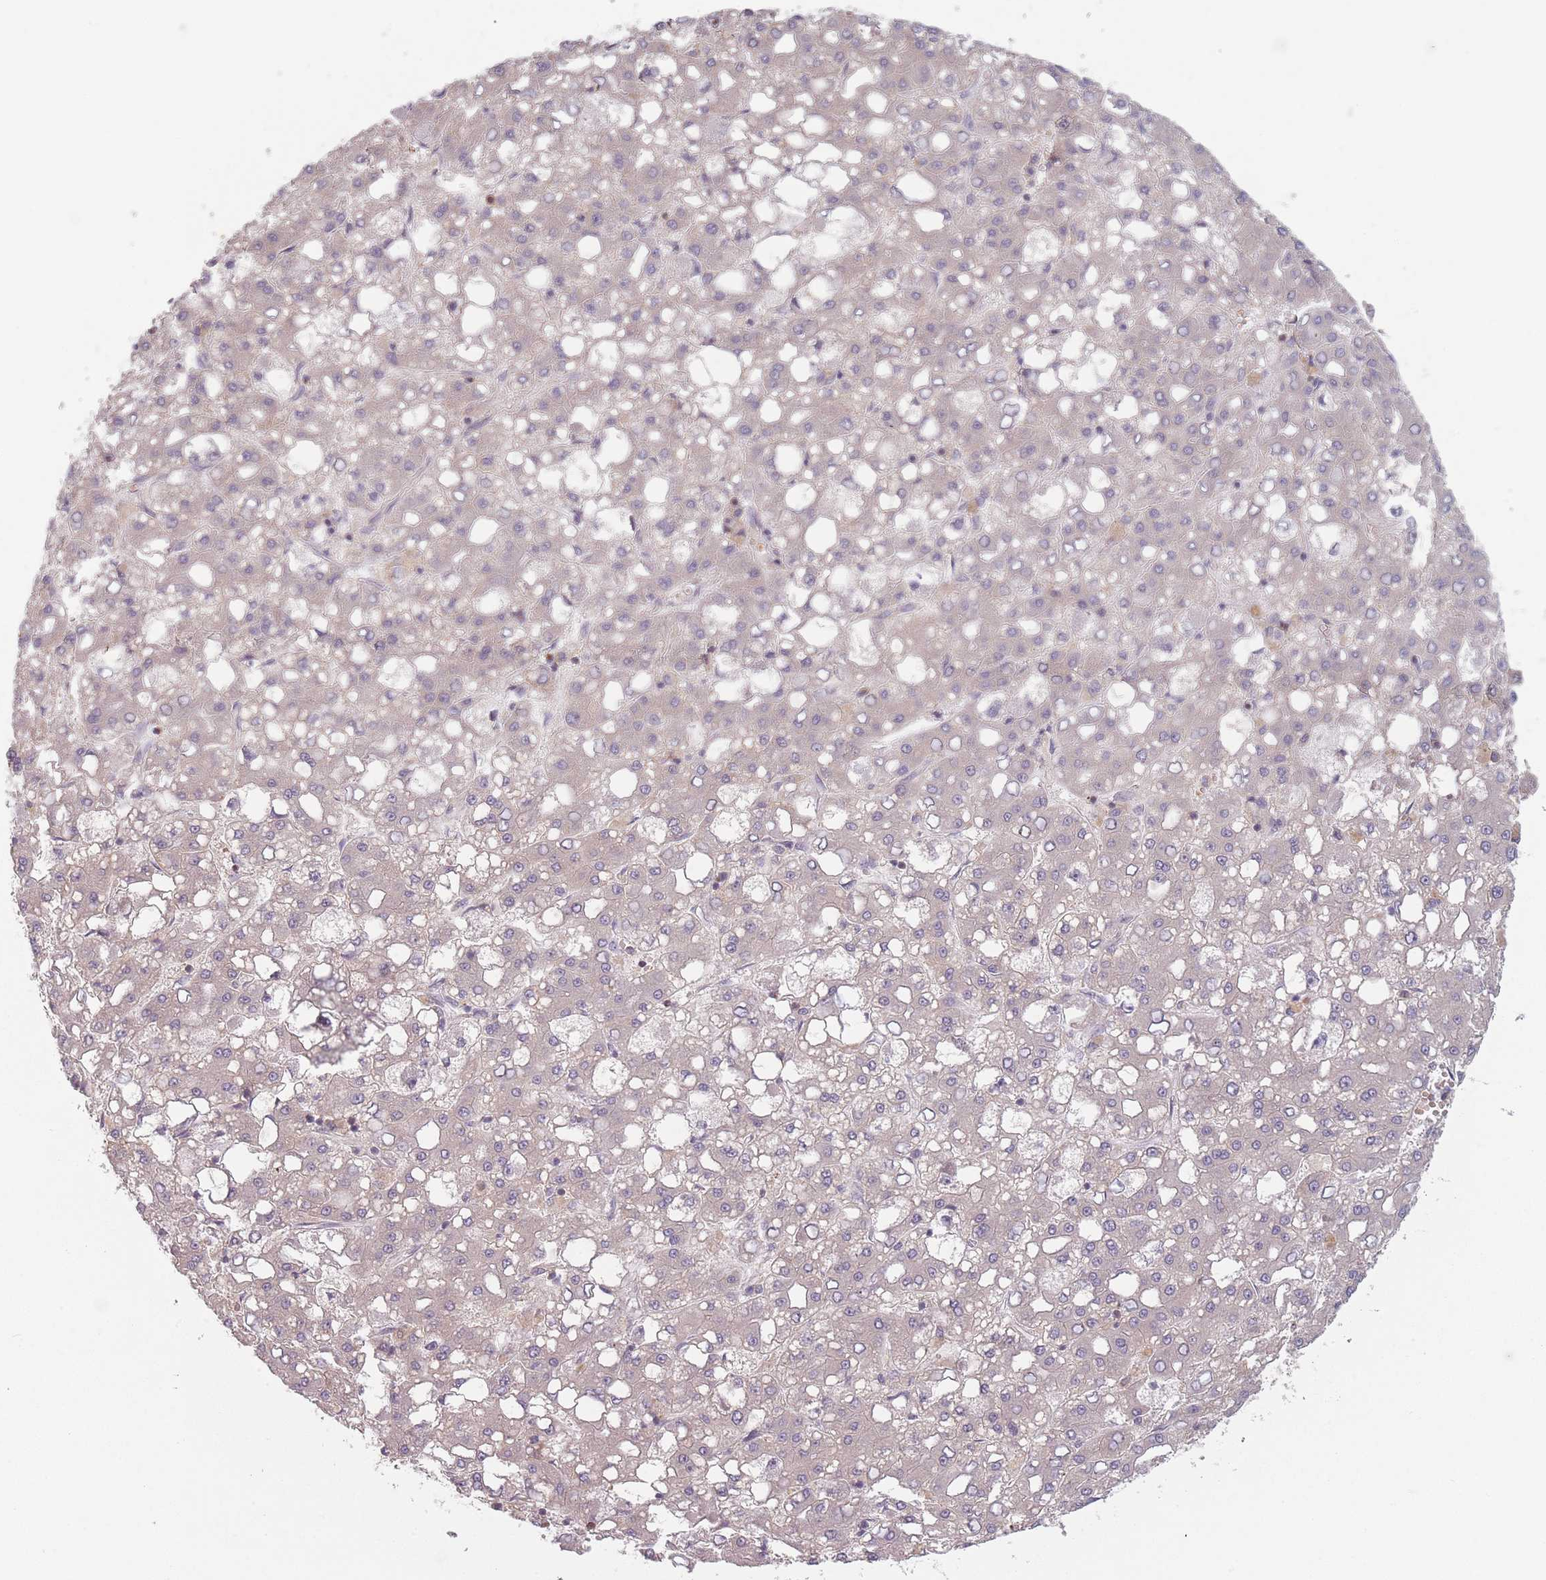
{"staining": {"intensity": "negative", "quantity": "none", "location": "none"}, "tissue": "liver cancer", "cell_type": "Tumor cells", "image_type": "cancer", "snomed": [{"axis": "morphology", "description": "Carcinoma, Hepatocellular, NOS"}, {"axis": "topography", "description": "Liver"}], "caption": "A high-resolution photomicrograph shows immunohistochemistry staining of liver hepatocellular carcinoma, which demonstrates no significant expression in tumor cells.", "gene": "NT5DC2", "patient": {"sex": "male", "age": 65}}